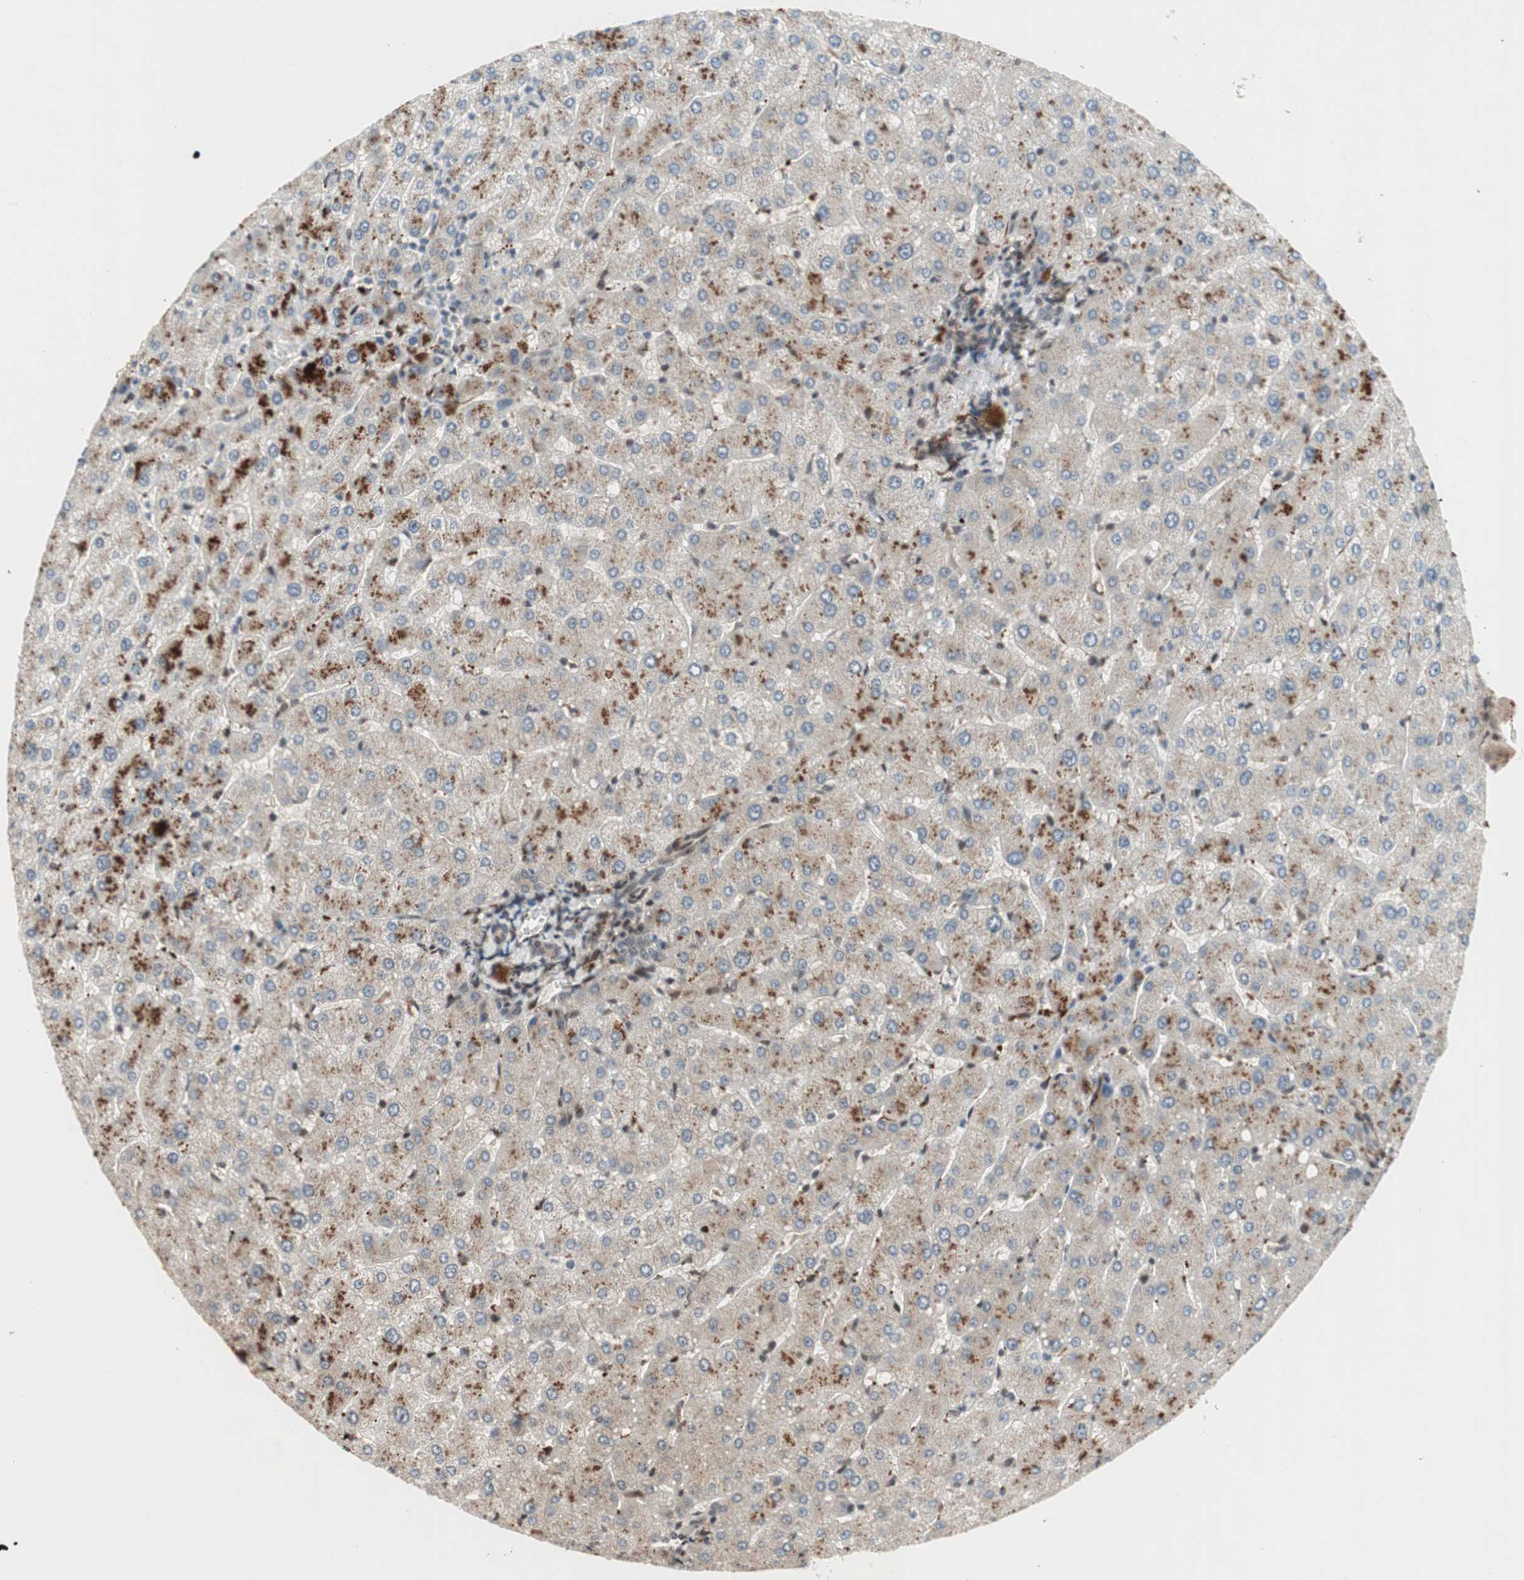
{"staining": {"intensity": "negative", "quantity": "none", "location": "none"}, "tissue": "liver", "cell_type": "Cholangiocytes", "image_type": "normal", "snomed": [{"axis": "morphology", "description": "Normal tissue, NOS"}, {"axis": "topography", "description": "Liver"}], "caption": "Normal liver was stained to show a protein in brown. There is no significant expression in cholangiocytes.", "gene": "TCF12", "patient": {"sex": "male", "age": 55}}